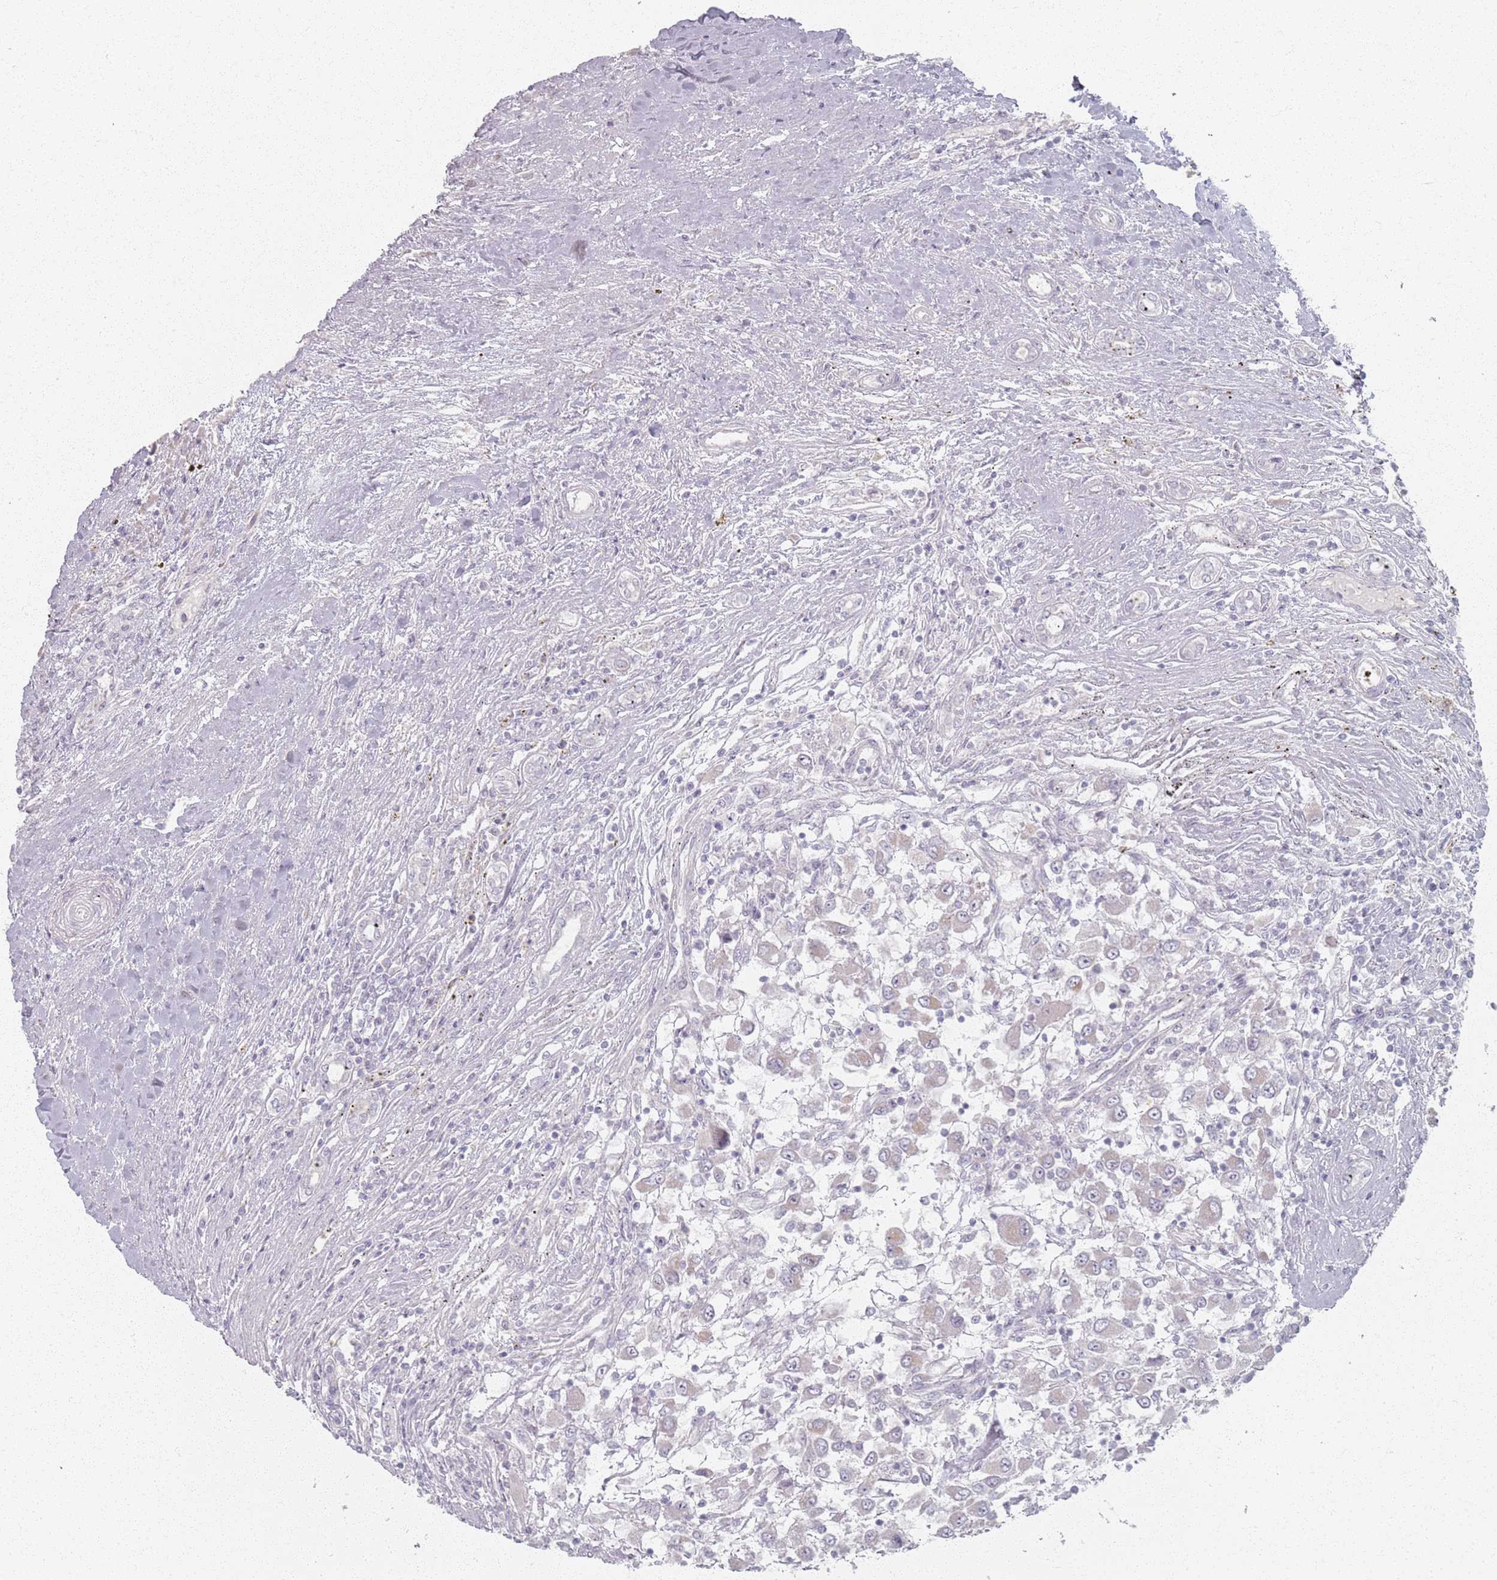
{"staining": {"intensity": "negative", "quantity": "none", "location": "none"}, "tissue": "renal cancer", "cell_type": "Tumor cells", "image_type": "cancer", "snomed": [{"axis": "morphology", "description": "Adenocarcinoma, NOS"}, {"axis": "topography", "description": "Kidney"}], "caption": "Renal cancer was stained to show a protein in brown. There is no significant positivity in tumor cells. (DAB (3,3'-diaminobenzidine) immunohistochemistry visualized using brightfield microscopy, high magnification).", "gene": "PKD2L2", "patient": {"sex": "female", "age": 67}}